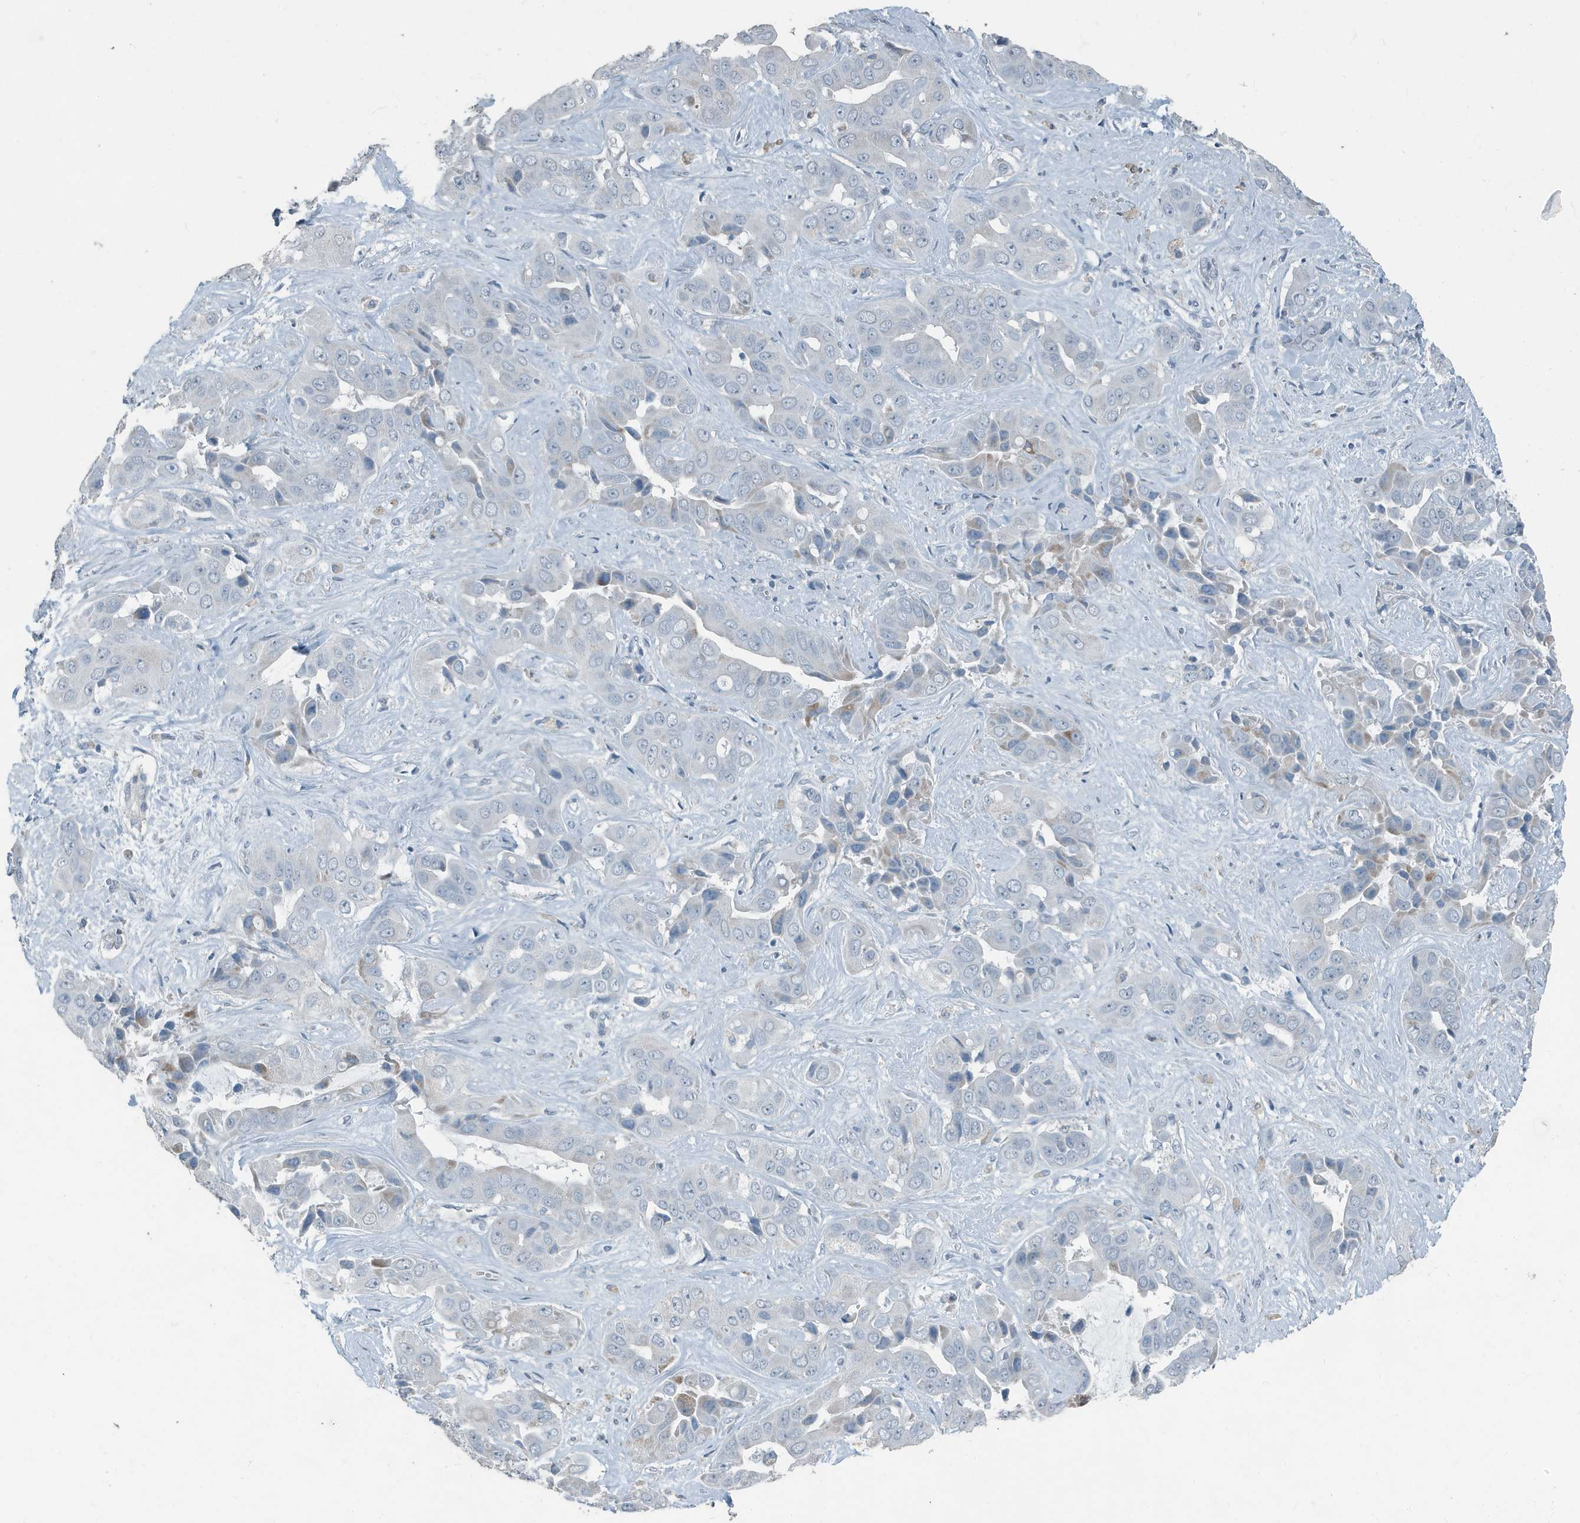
{"staining": {"intensity": "negative", "quantity": "none", "location": "none"}, "tissue": "liver cancer", "cell_type": "Tumor cells", "image_type": "cancer", "snomed": [{"axis": "morphology", "description": "Cholangiocarcinoma"}, {"axis": "topography", "description": "Liver"}], "caption": "High magnification brightfield microscopy of liver cancer stained with DAB (3,3'-diaminobenzidine) (brown) and counterstained with hematoxylin (blue): tumor cells show no significant positivity.", "gene": "FAM162A", "patient": {"sex": "female", "age": 52}}